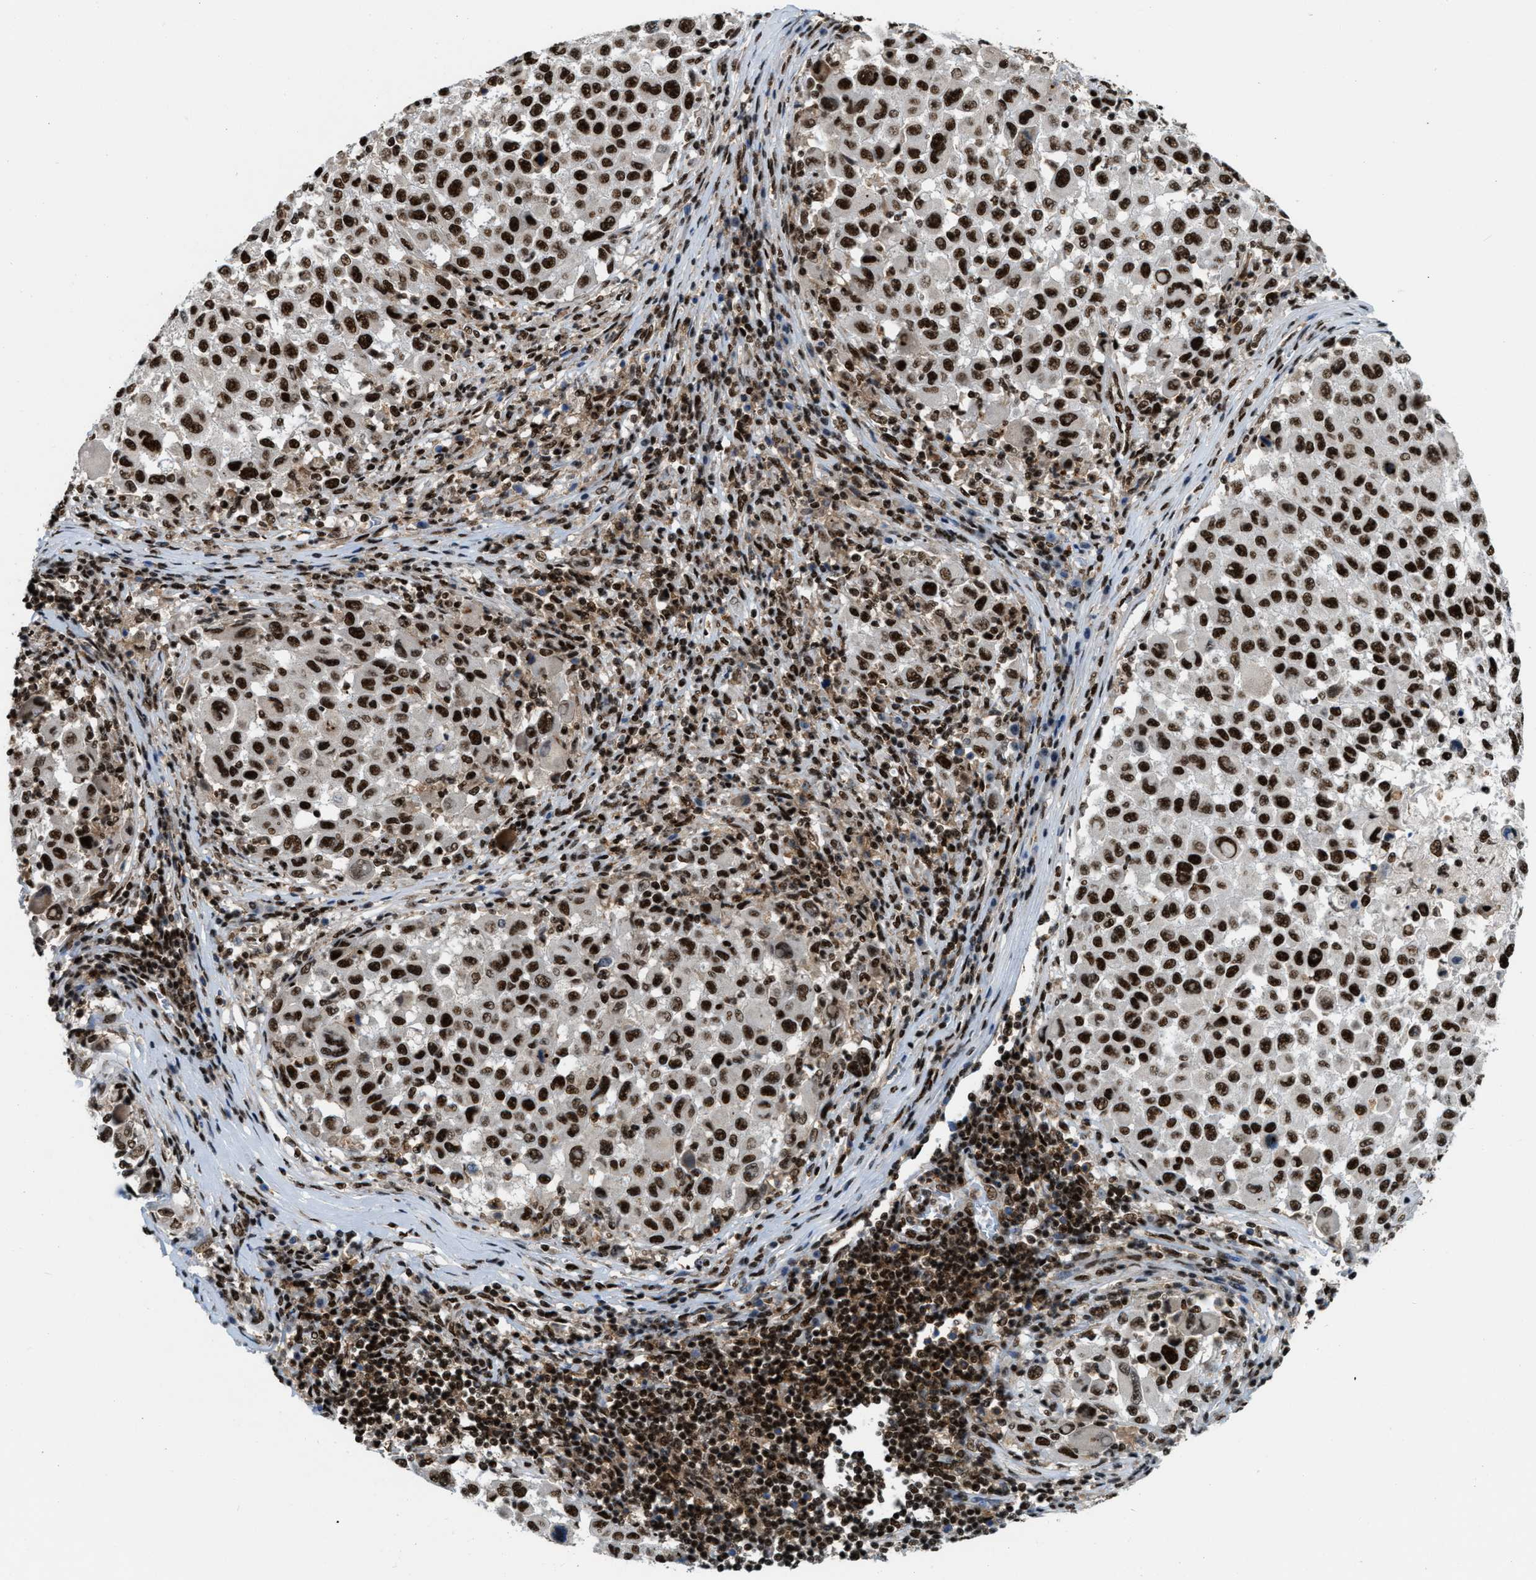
{"staining": {"intensity": "strong", "quantity": ">75%", "location": "nuclear"}, "tissue": "melanoma", "cell_type": "Tumor cells", "image_type": "cancer", "snomed": [{"axis": "morphology", "description": "Malignant melanoma, Metastatic site"}, {"axis": "topography", "description": "Lymph node"}], "caption": "A brown stain highlights strong nuclear expression of a protein in malignant melanoma (metastatic site) tumor cells. (brown staining indicates protein expression, while blue staining denotes nuclei).", "gene": "NUMA1", "patient": {"sex": "male", "age": 61}}